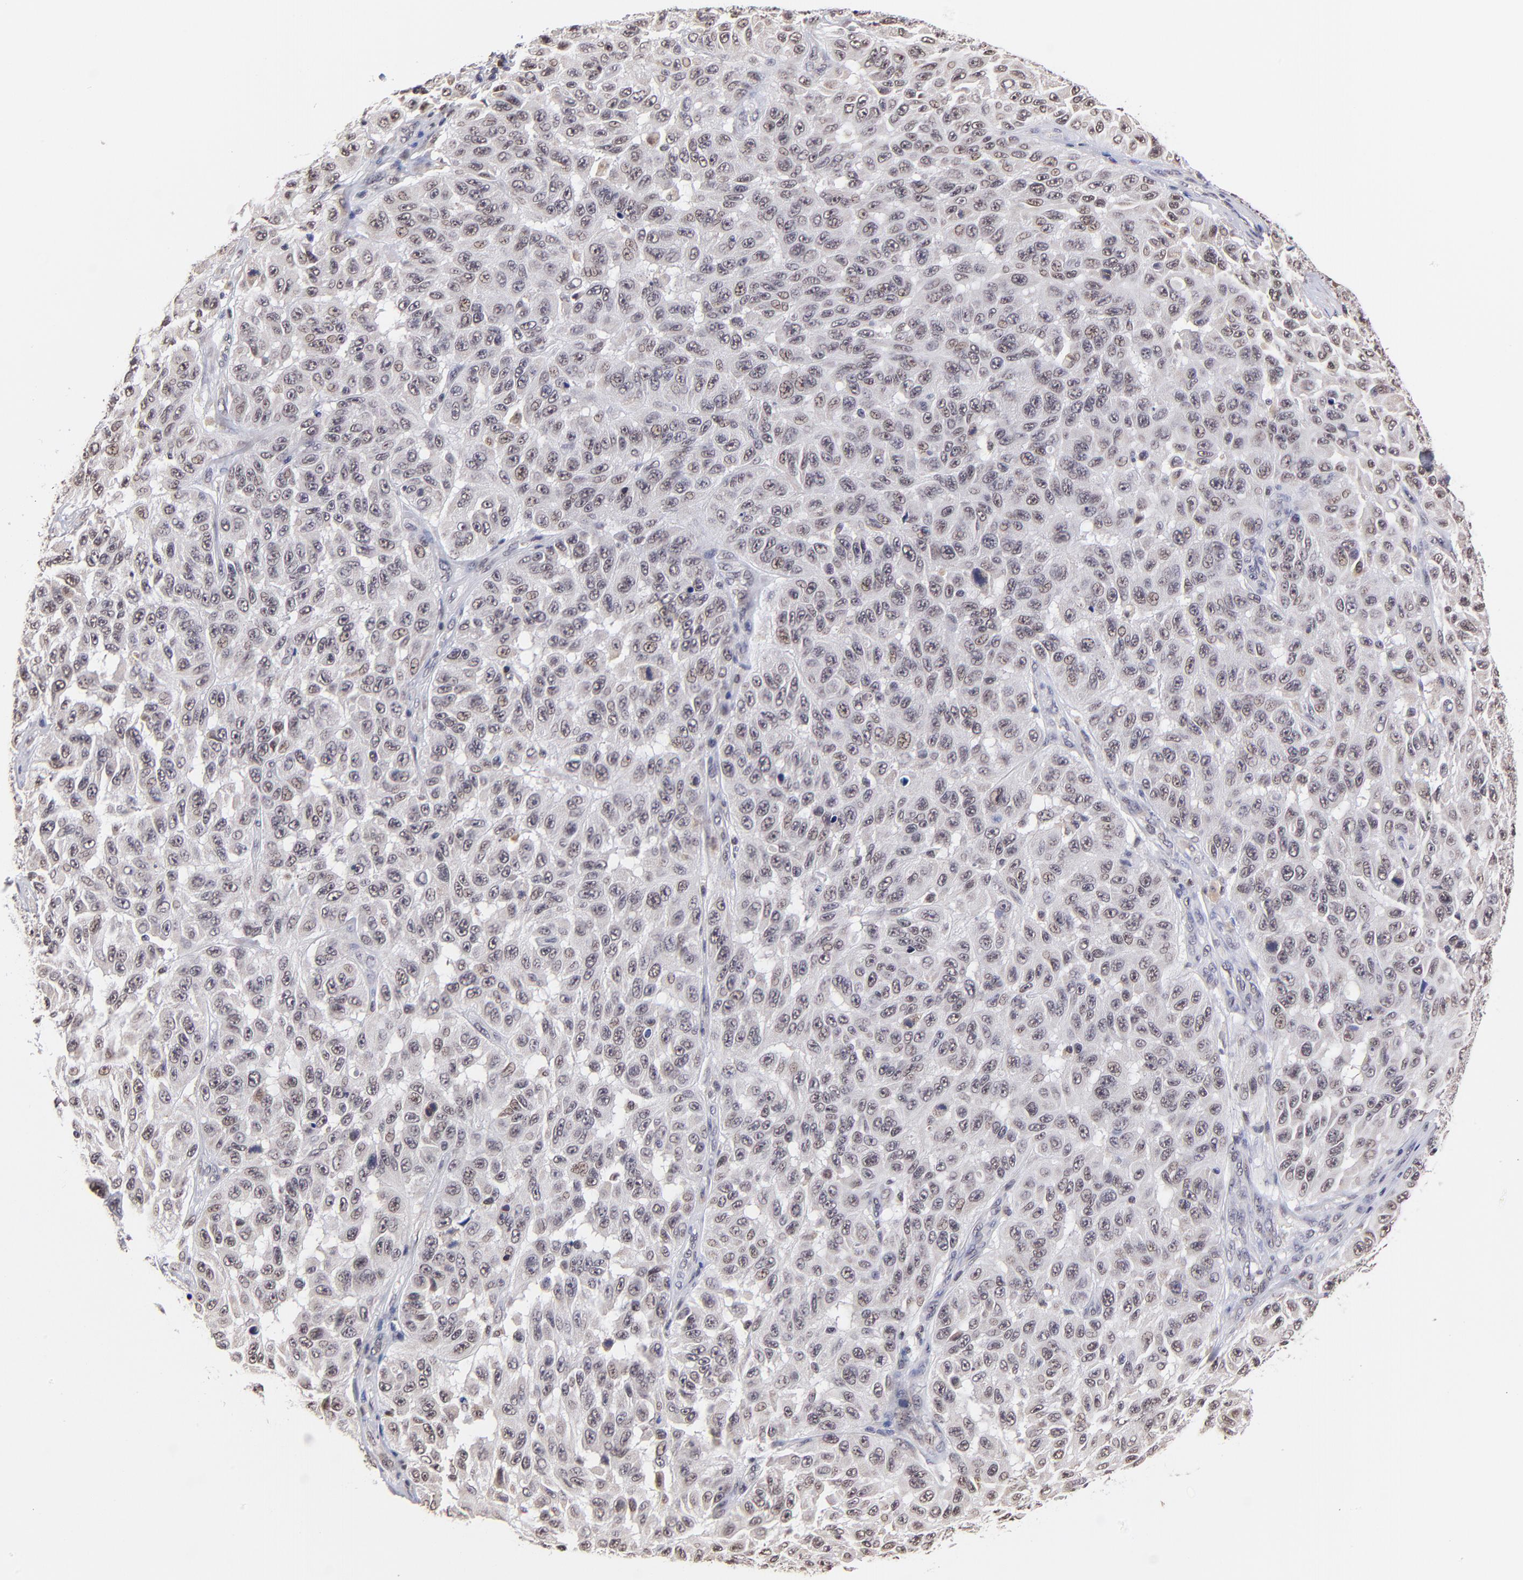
{"staining": {"intensity": "weak", "quantity": "25%-75%", "location": "nuclear"}, "tissue": "melanoma", "cell_type": "Tumor cells", "image_type": "cancer", "snomed": [{"axis": "morphology", "description": "Malignant melanoma, NOS"}, {"axis": "topography", "description": "Skin"}], "caption": "Immunohistochemistry (DAB (3,3'-diaminobenzidine)) staining of human malignant melanoma displays weak nuclear protein positivity in about 25%-75% of tumor cells.", "gene": "ZNF670", "patient": {"sex": "male", "age": 30}}